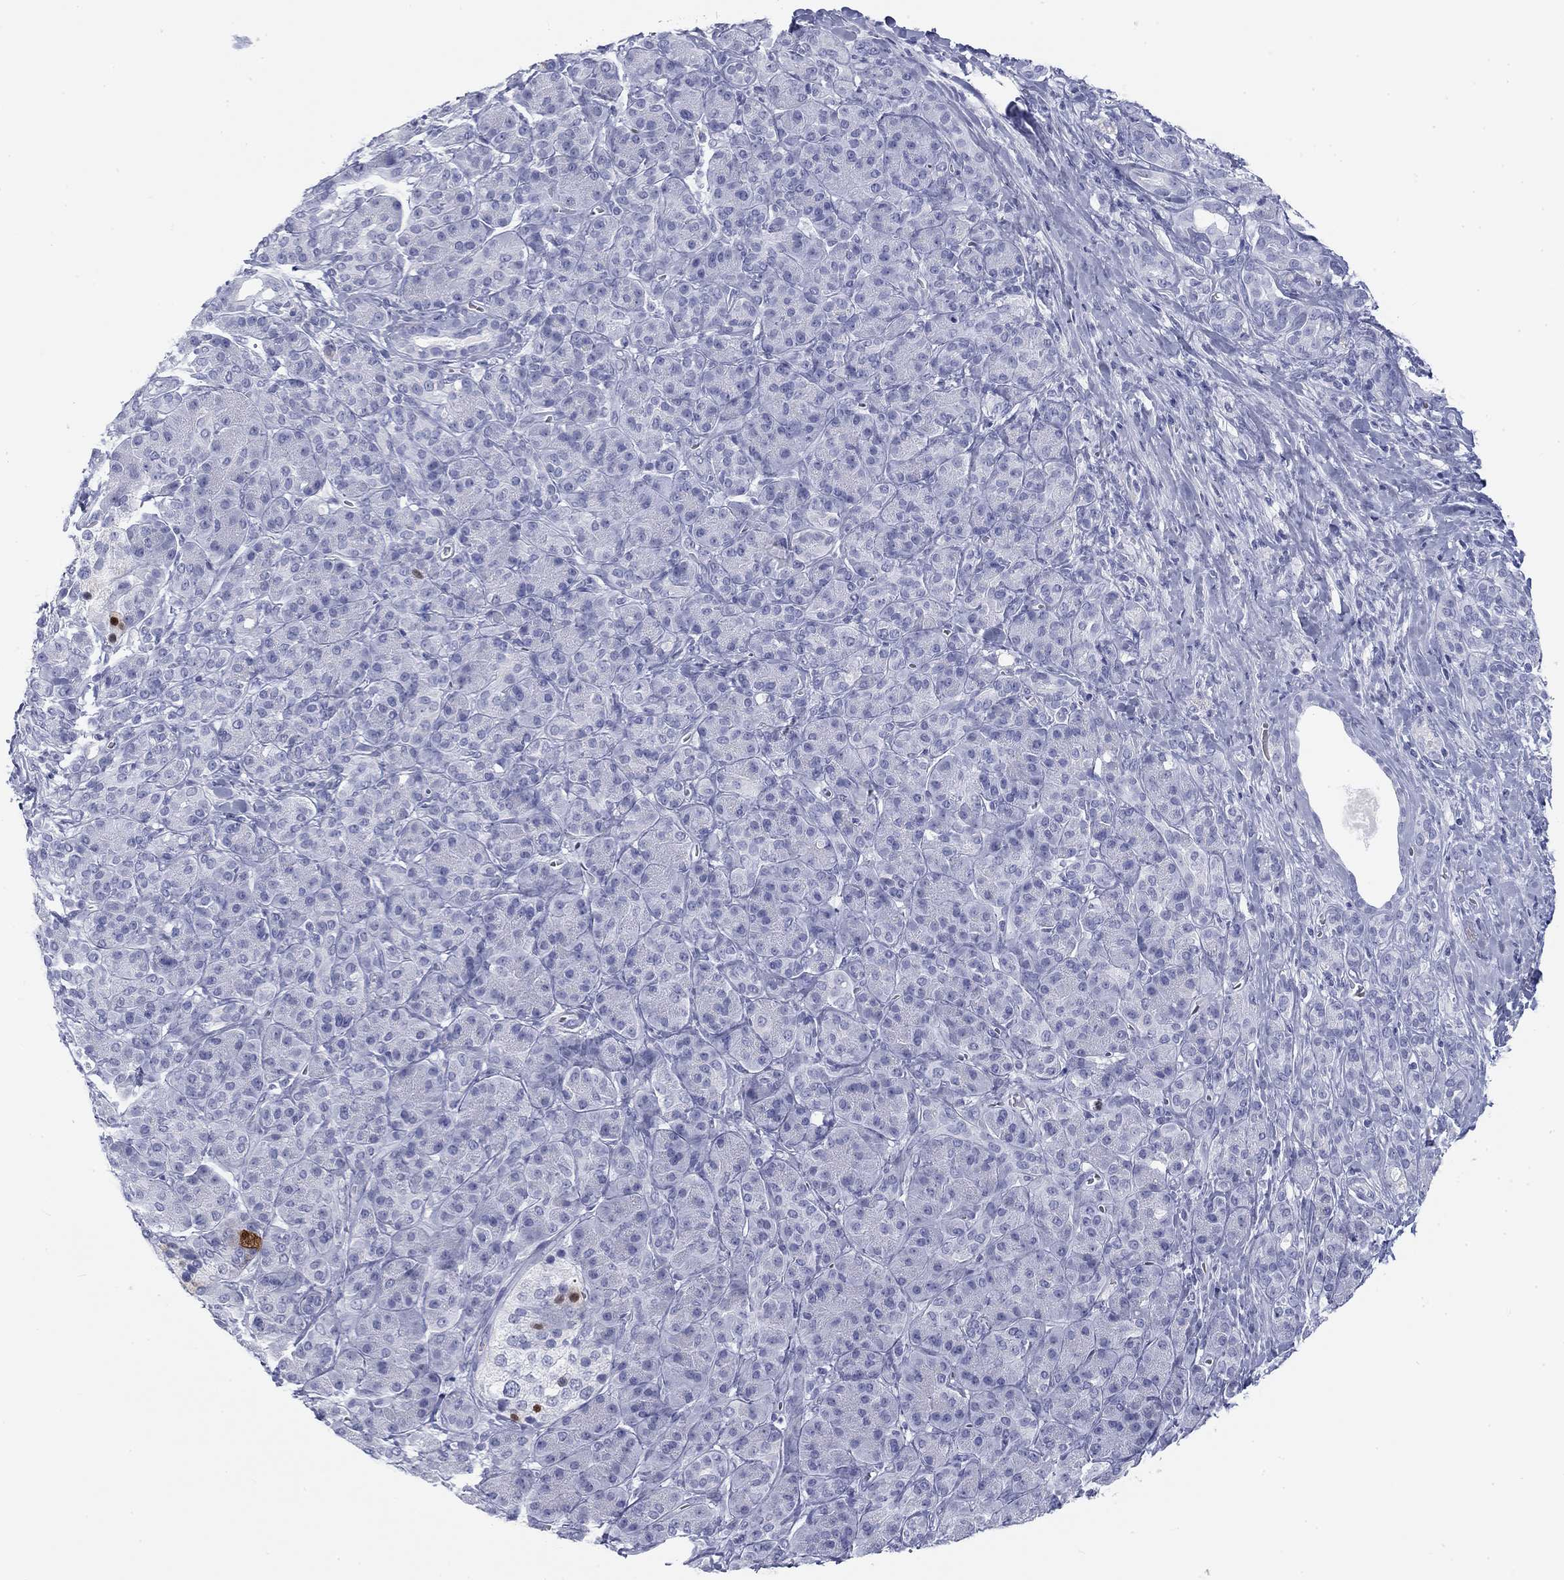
{"staining": {"intensity": "negative", "quantity": "none", "location": "none"}, "tissue": "pancreatic cancer", "cell_type": "Tumor cells", "image_type": "cancer", "snomed": [{"axis": "morphology", "description": "Adenocarcinoma, NOS"}, {"axis": "topography", "description": "Pancreas"}], "caption": "The micrograph displays no significant positivity in tumor cells of pancreatic cancer.", "gene": "CALB1", "patient": {"sex": "male", "age": 61}}